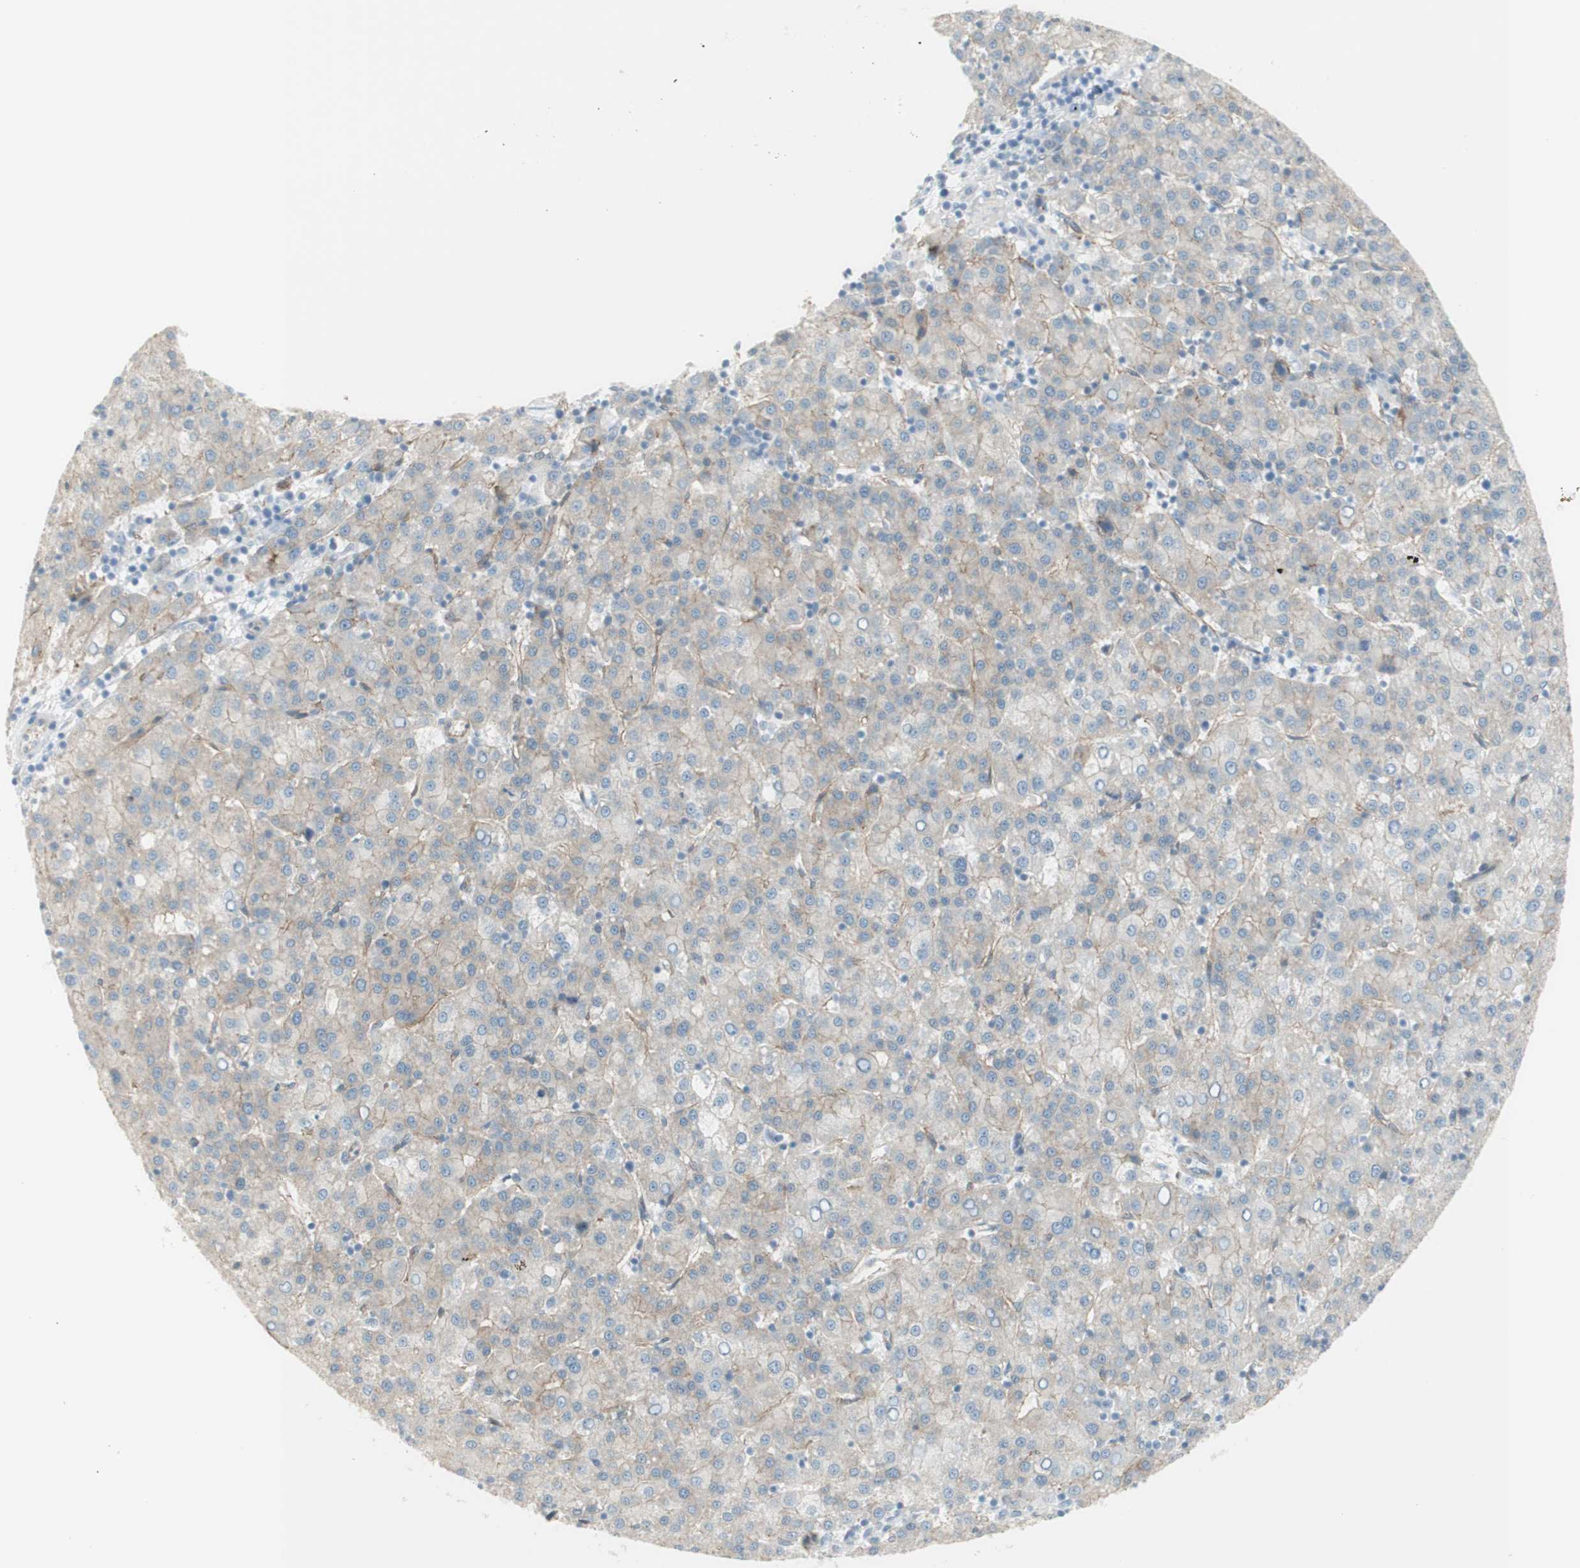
{"staining": {"intensity": "weak", "quantity": "25%-75%", "location": "cytoplasmic/membranous"}, "tissue": "liver cancer", "cell_type": "Tumor cells", "image_type": "cancer", "snomed": [{"axis": "morphology", "description": "Carcinoma, Hepatocellular, NOS"}, {"axis": "topography", "description": "Liver"}], "caption": "Brown immunohistochemical staining in hepatocellular carcinoma (liver) shows weak cytoplasmic/membranous positivity in about 25%-75% of tumor cells. (Brightfield microscopy of DAB IHC at high magnification).", "gene": "MYO6", "patient": {"sex": "female", "age": 58}}